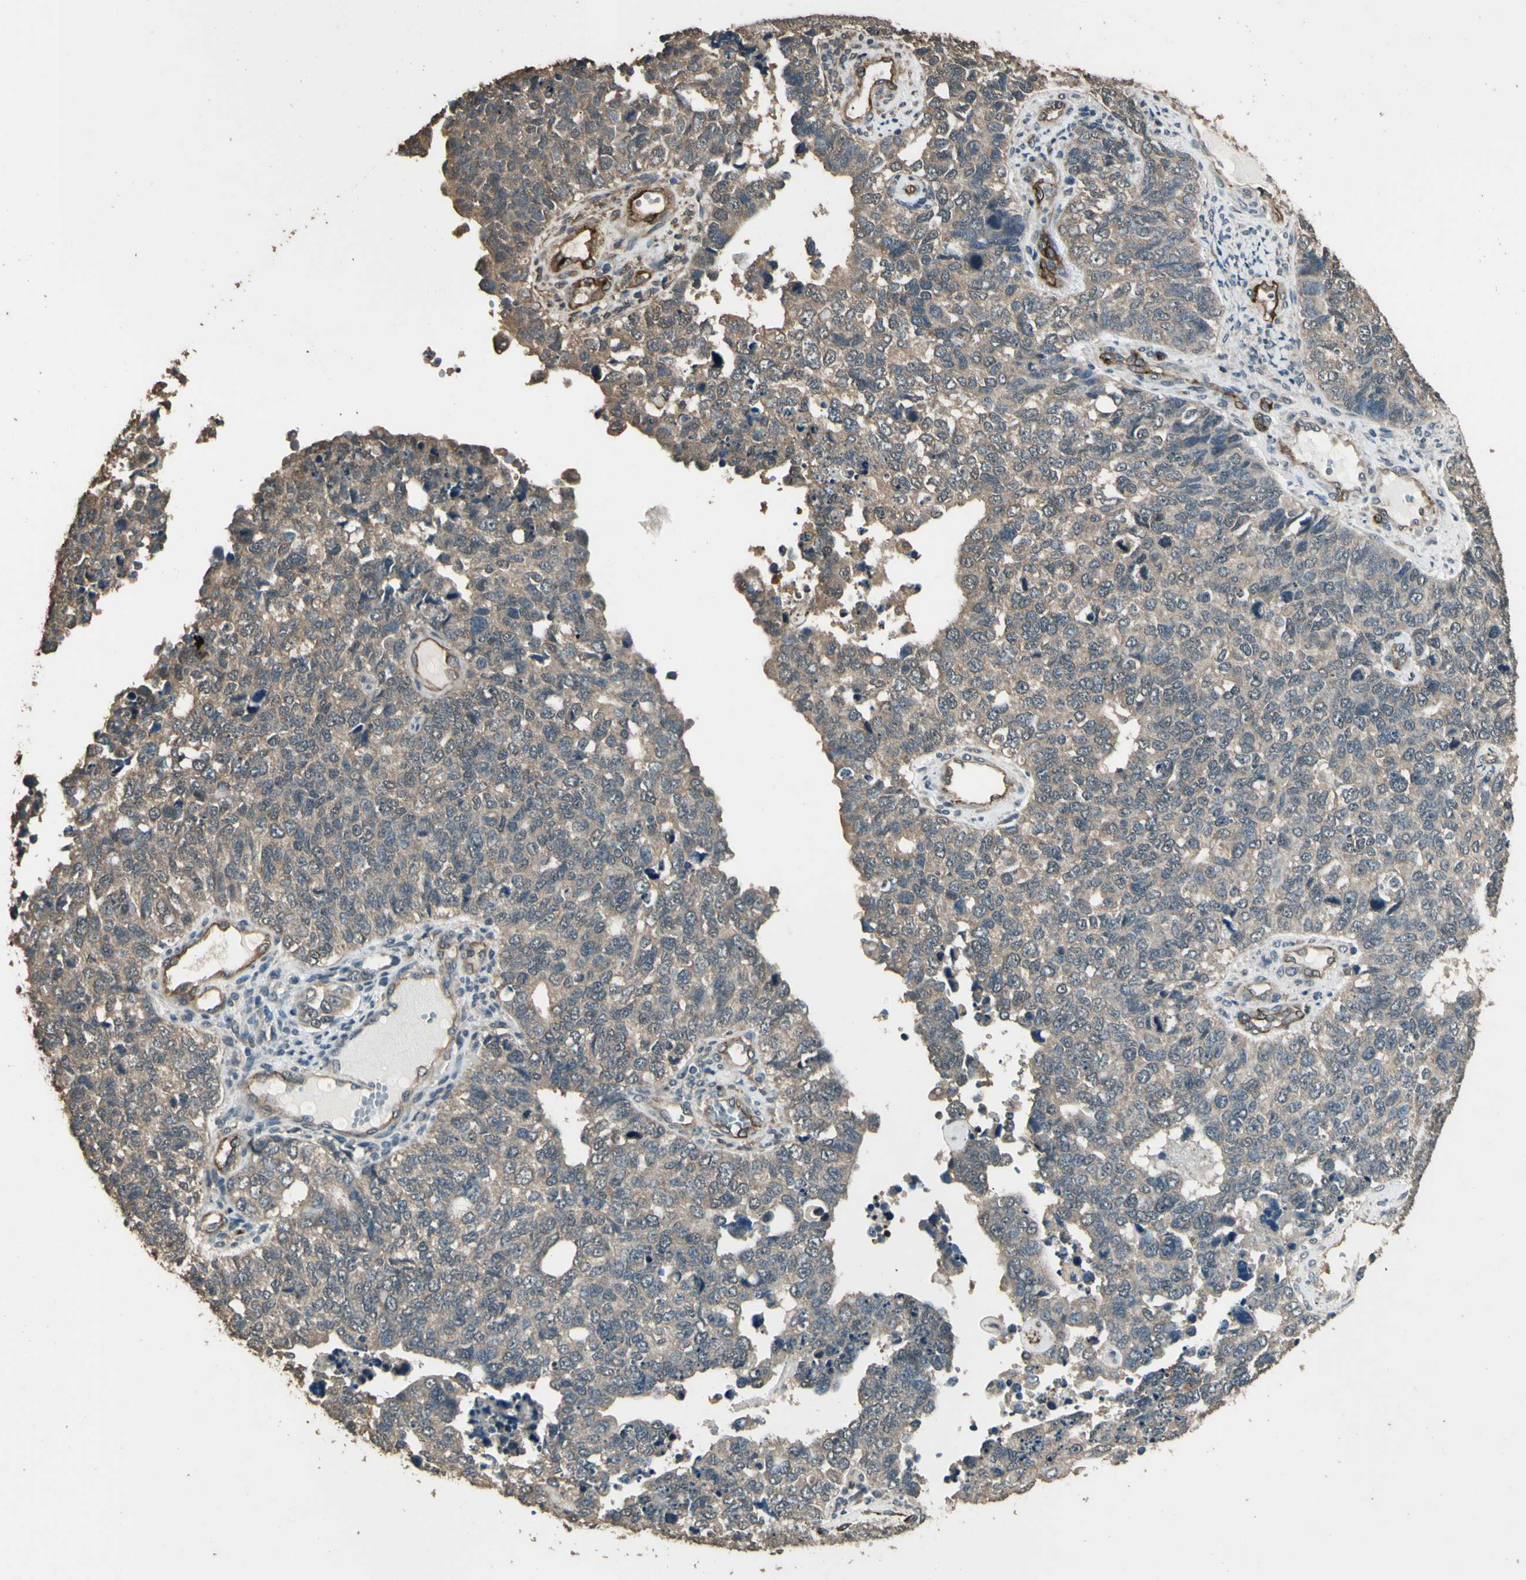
{"staining": {"intensity": "weak", "quantity": ">75%", "location": "cytoplasmic/membranous"}, "tissue": "cervical cancer", "cell_type": "Tumor cells", "image_type": "cancer", "snomed": [{"axis": "morphology", "description": "Squamous cell carcinoma, NOS"}, {"axis": "topography", "description": "Cervix"}], "caption": "Immunohistochemical staining of cervical cancer exhibits weak cytoplasmic/membranous protein positivity in approximately >75% of tumor cells.", "gene": "TSPO", "patient": {"sex": "female", "age": 63}}